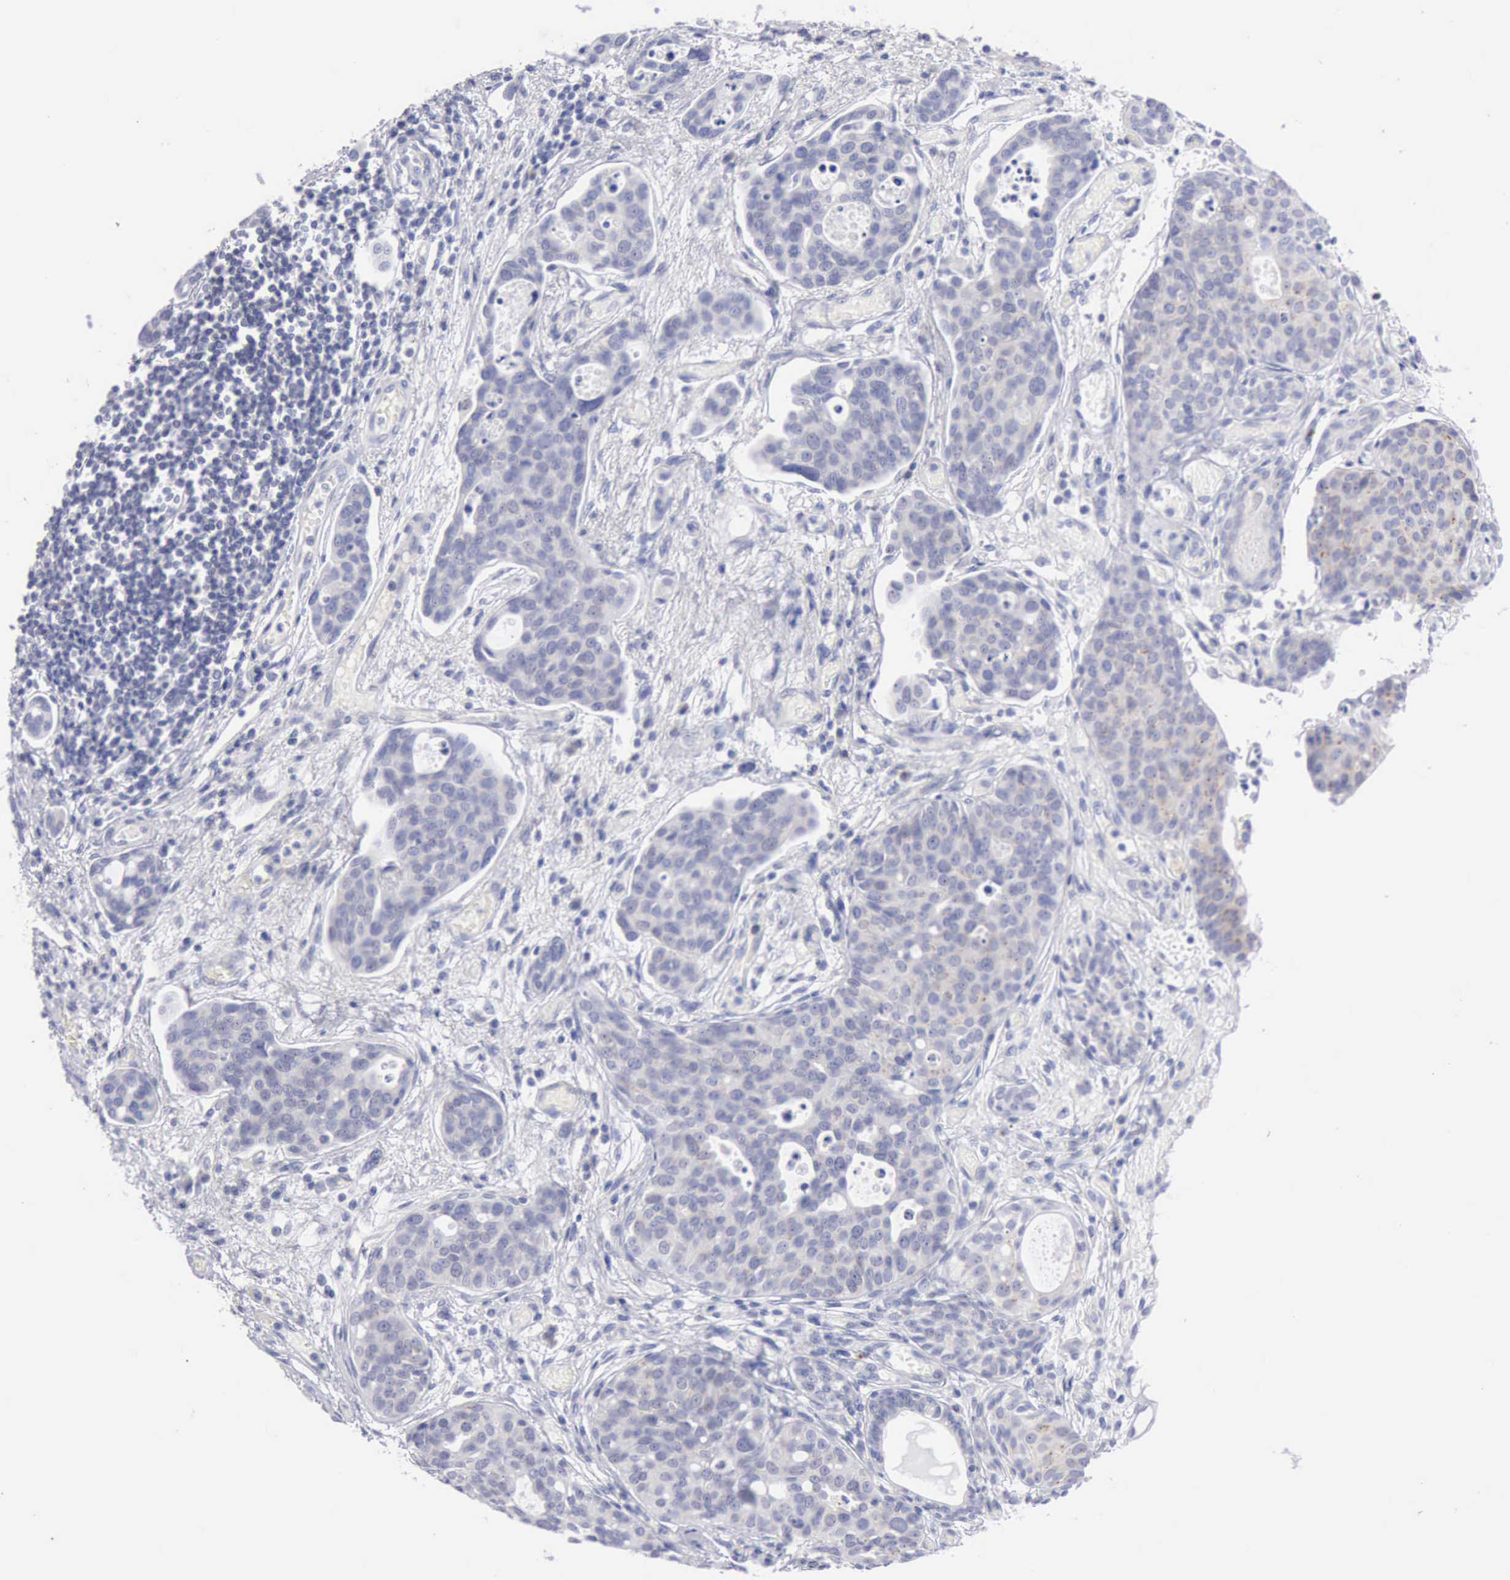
{"staining": {"intensity": "negative", "quantity": "none", "location": "none"}, "tissue": "urothelial cancer", "cell_type": "Tumor cells", "image_type": "cancer", "snomed": [{"axis": "morphology", "description": "Urothelial carcinoma, High grade"}, {"axis": "topography", "description": "Urinary bladder"}], "caption": "Immunohistochemistry of high-grade urothelial carcinoma demonstrates no staining in tumor cells.", "gene": "ANGEL1", "patient": {"sex": "male", "age": 78}}